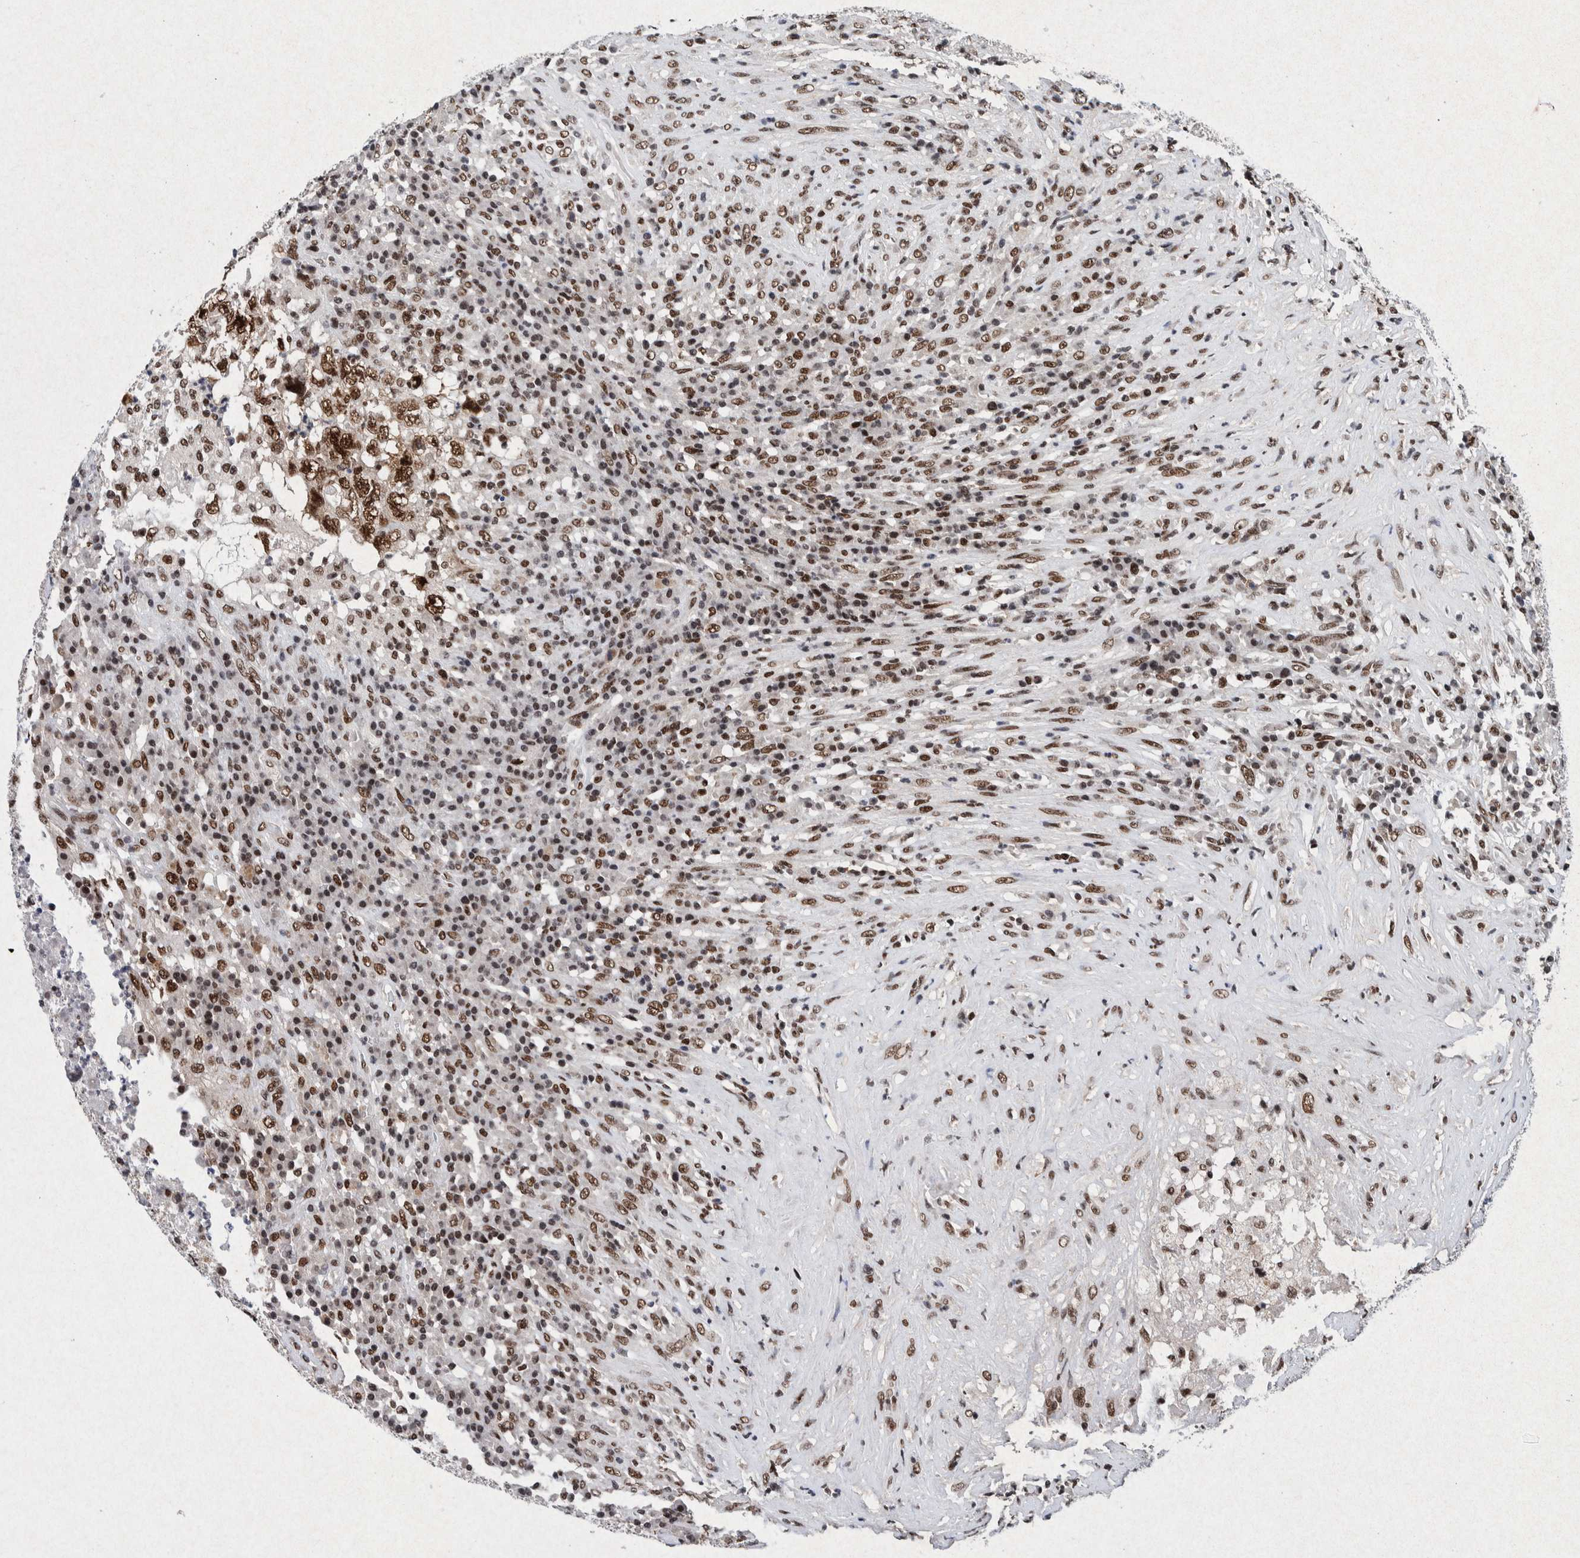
{"staining": {"intensity": "strong", "quantity": ">75%", "location": "nuclear"}, "tissue": "testis cancer", "cell_type": "Tumor cells", "image_type": "cancer", "snomed": [{"axis": "morphology", "description": "Necrosis, NOS"}, {"axis": "morphology", "description": "Carcinoma, Embryonal, NOS"}, {"axis": "topography", "description": "Testis"}], "caption": "Human testis embryonal carcinoma stained with a protein marker exhibits strong staining in tumor cells.", "gene": "TAF10", "patient": {"sex": "male", "age": 19}}